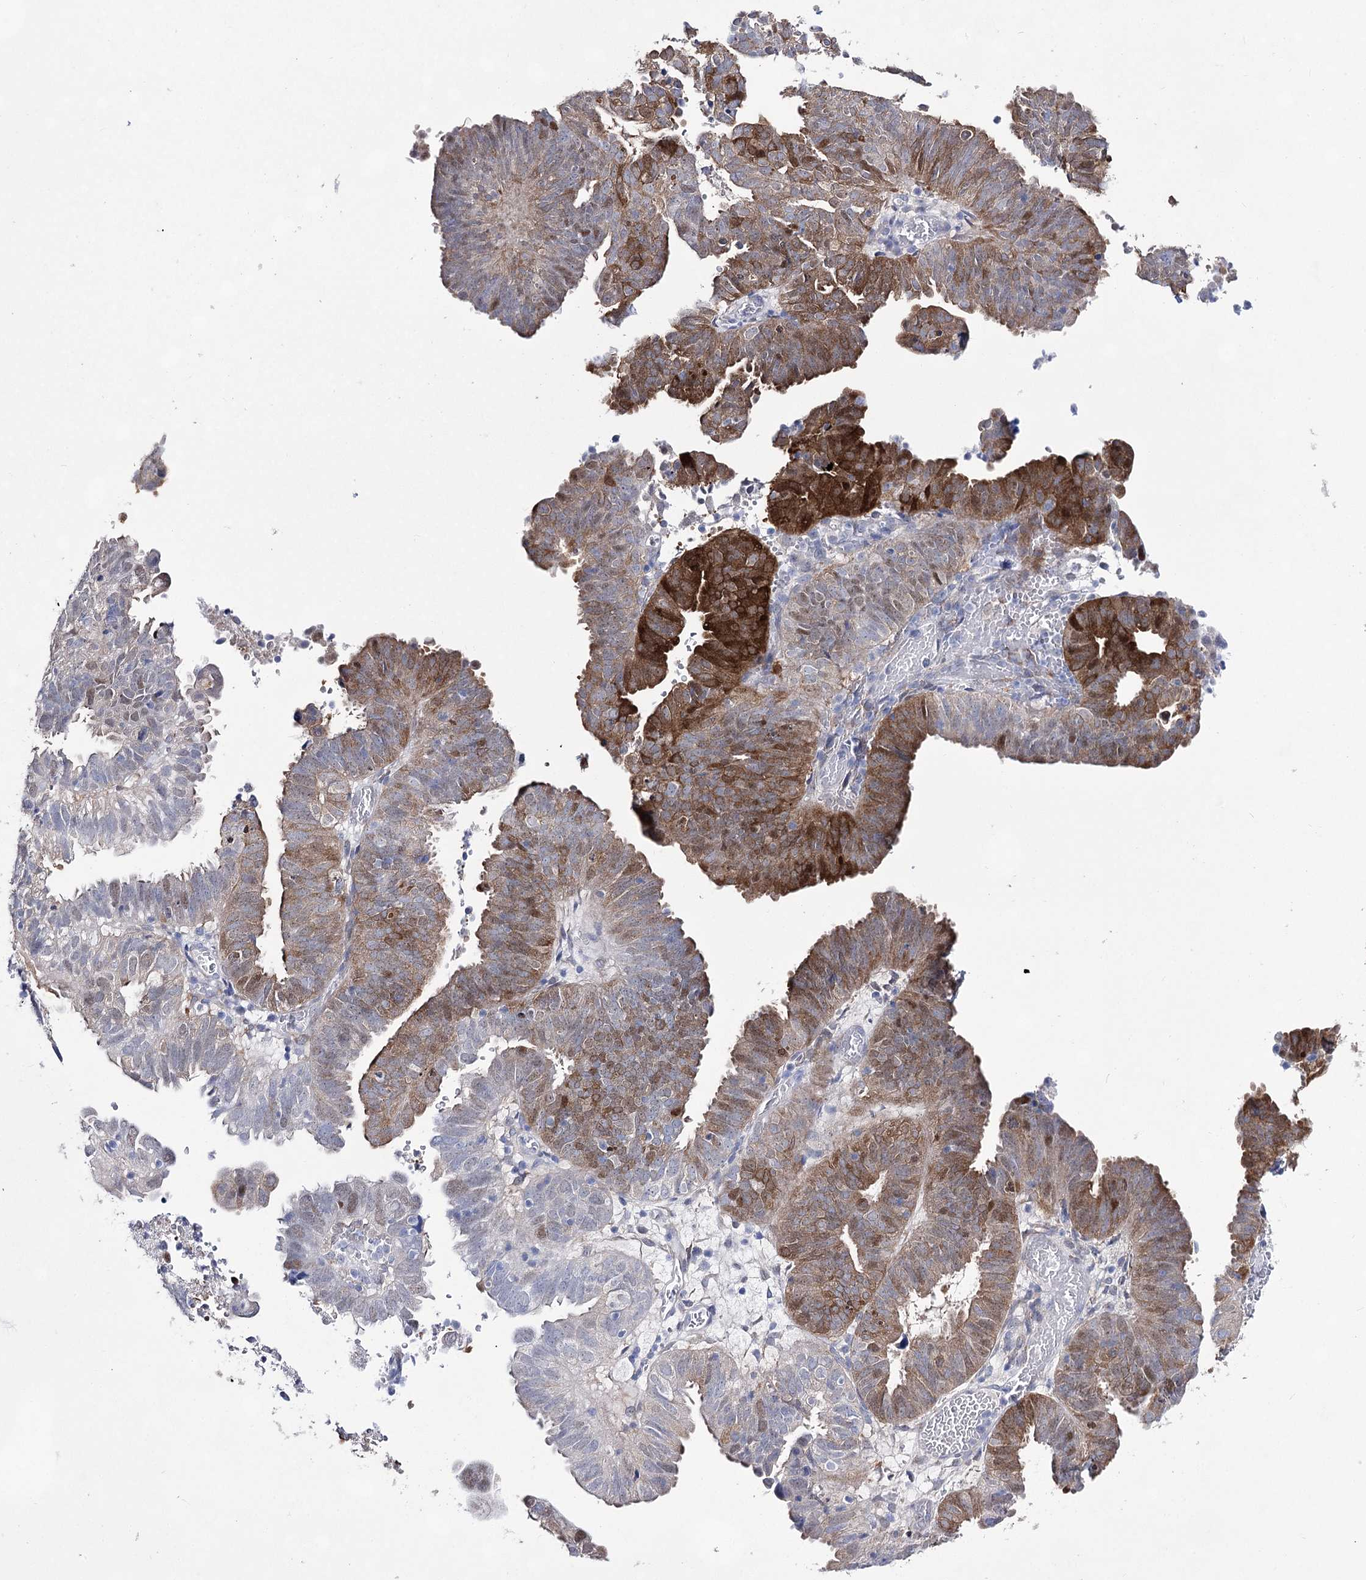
{"staining": {"intensity": "strong", "quantity": "<25%", "location": "cytoplasmic/membranous"}, "tissue": "endometrial cancer", "cell_type": "Tumor cells", "image_type": "cancer", "snomed": [{"axis": "morphology", "description": "Adenocarcinoma, NOS"}, {"axis": "topography", "description": "Uterus"}], "caption": "This histopathology image shows adenocarcinoma (endometrial) stained with IHC to label a protein in brown. The cytoplasmic/membranous of tumor cells show strong positivity for the protein. Nuclei are counter-stained blue.", "gene": "UGDH", "patient": {"sex": "female", "age": 77}}